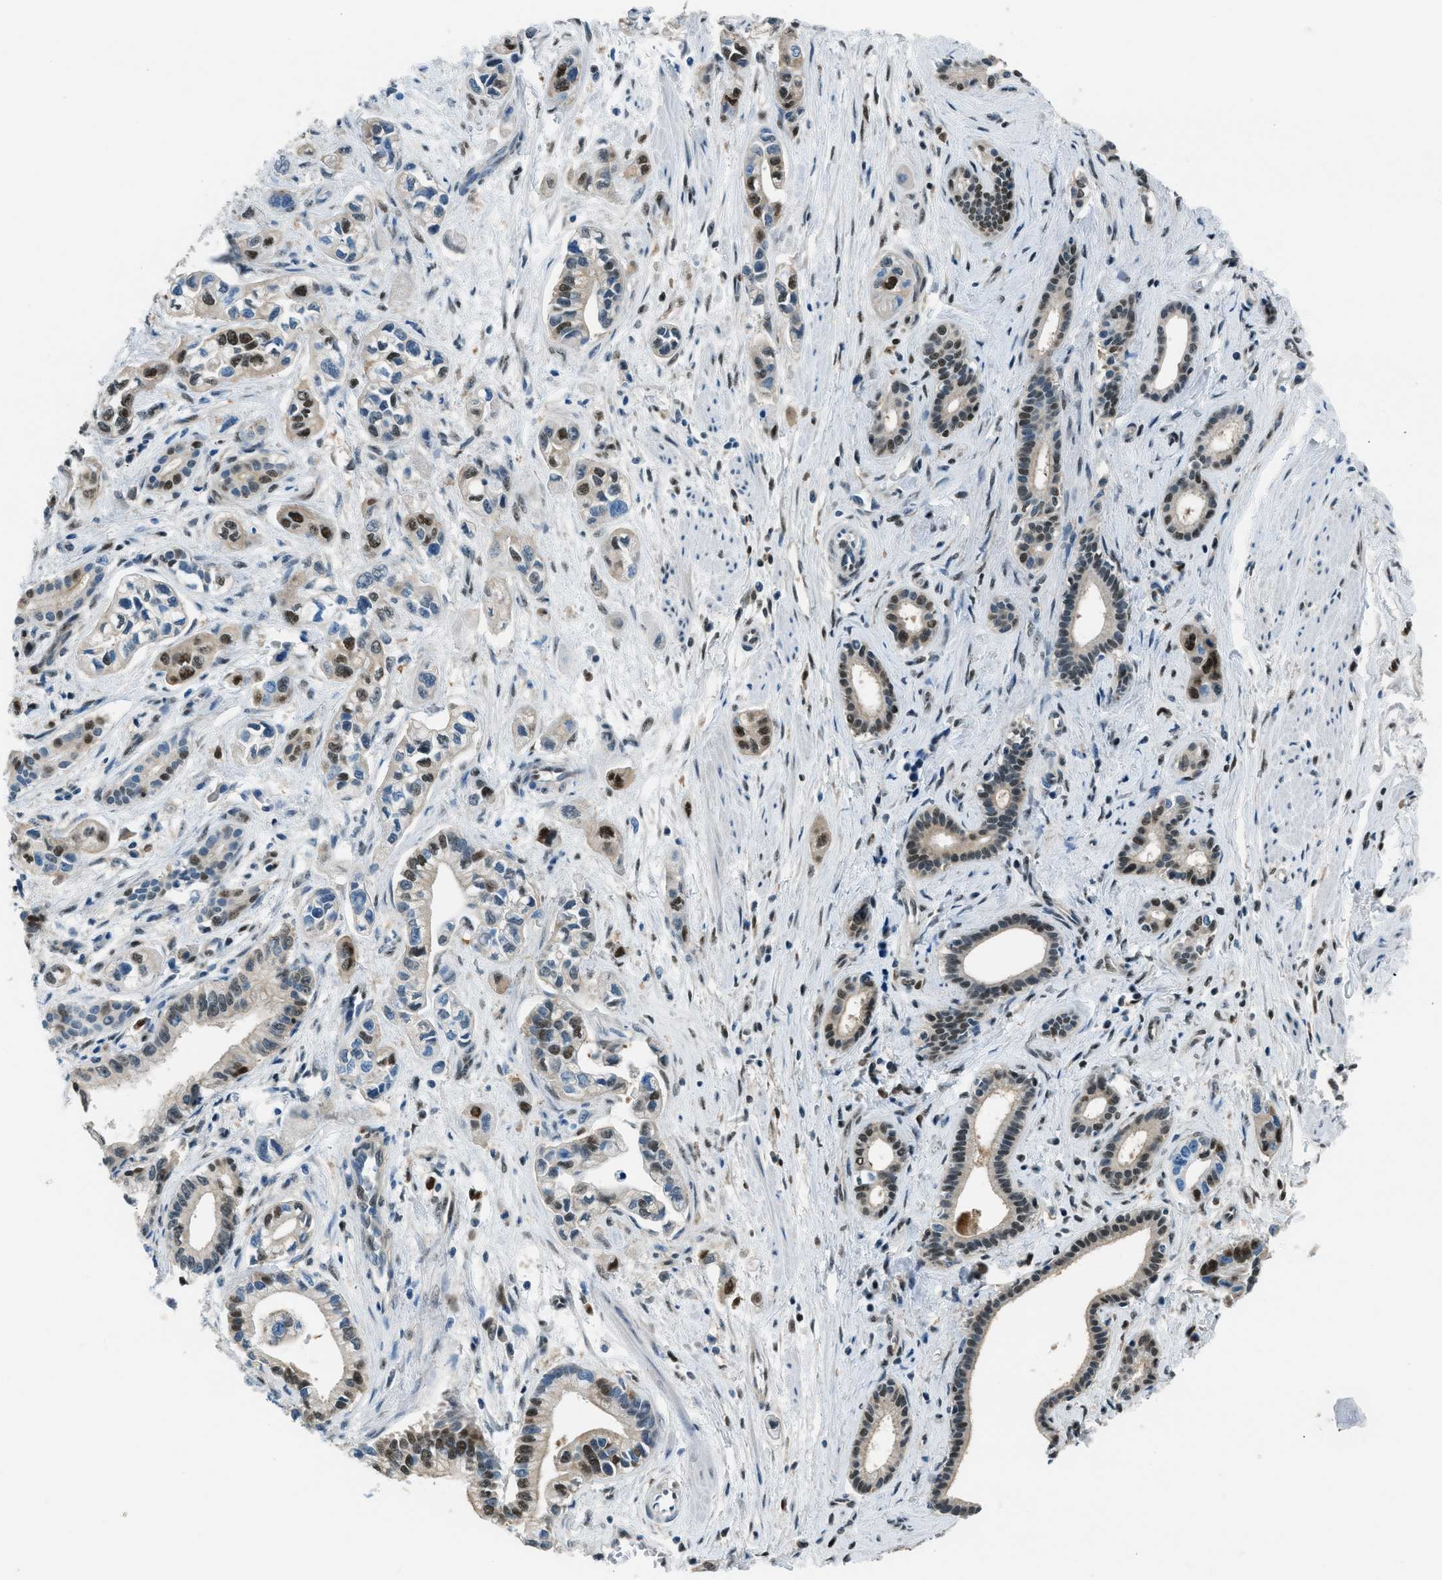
{"staining": {"intensity": "moderate", "quantity": "25%-75%", "location": "nuclear"}, "tissue": "pancreatic cancer", "cell_type": "Tumor cells", "image_type": "cancer", "snomed": [{"axis": "morphology", "description": "Adenocarcinoma, NOS"}, {"axis": "topography", "description": "Pancreas"}], "caption": "Immunohistochemistry (IHC) staining of pancreatic cancer, which demonstrates medium levels of moderate nuclear expression in about 25%-75% of tumor cells indicating moderate nuclear protein expression. The staining was performed using DAB (brown) for protein detection and nuclei were counterstained in hematoxylin (blue).", "gene": "OGFR", "patient": {"sex": "male", "age": 74}}